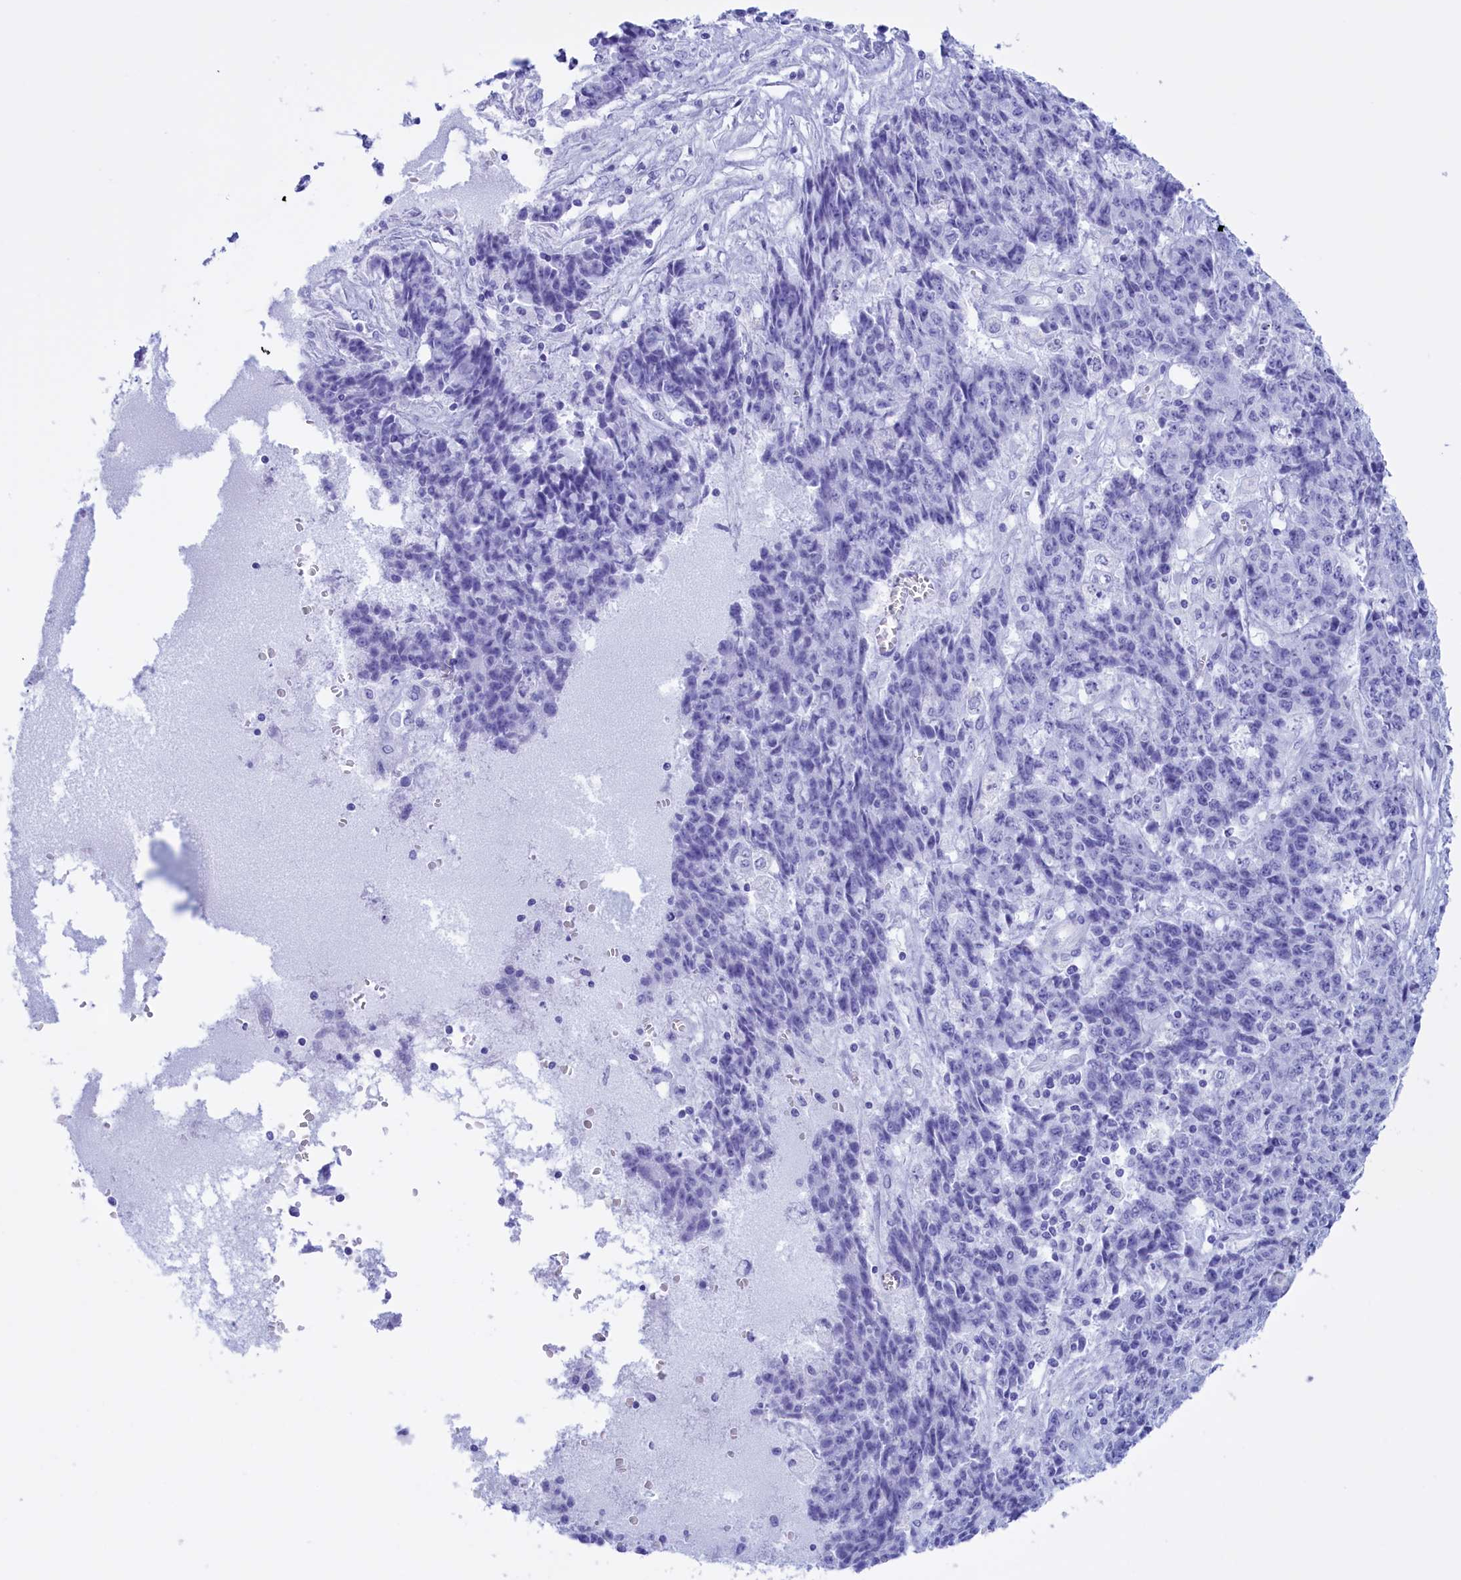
{"staining": {"intensity": "negative", "quantity": "none", "location": "none"}, "tissue": "ovarian cancer", "cell_type": "Tumor cells", "image_type": "cancer", "snomed": [{"axis": "morphology", "description": "Carcinoma, endometroid"}, {"axis": "topography", "description": "Ovary"}], "caption": "IHC micrograph of human ovarian cancer stained for a protein (brown), which exhibits no positivity in tumor cells. The staining is performed using DAB (3,3'-diaminobenzidine) brown chromogen with nuclei counter-stained in using hematoxylin.", "gene": "BRI3", "patient": {"sex": "female", "age": 42}}